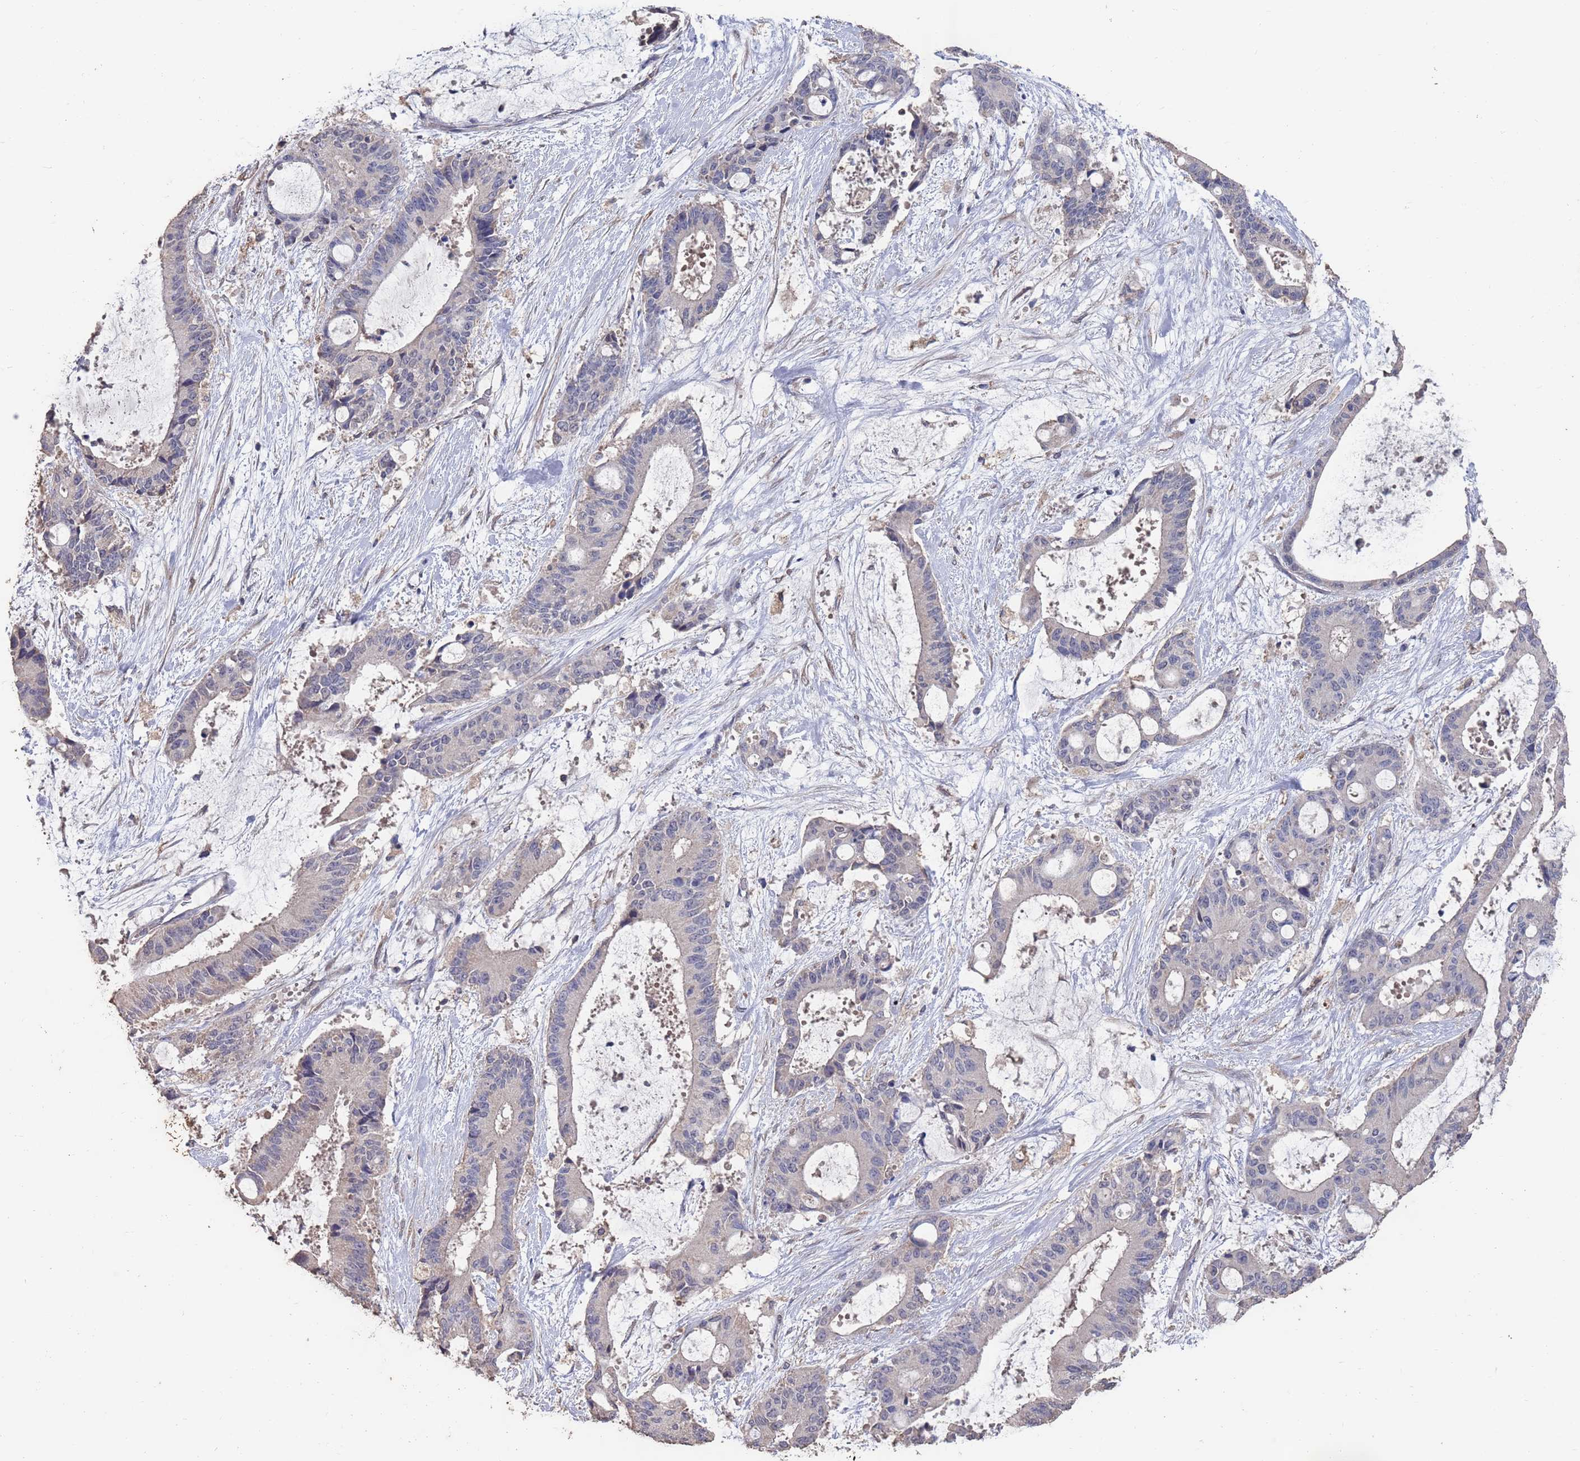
{"staining": {"intensity": "negative", "quantity": "none", "location": "none"}, "tissue": "liver cancer", "cell_type": "Tumor cells", "image_type": "cancer", "snomed": [{"axis": "morphology", "description": "Normal tissue, NOS"}, {"axis": "morphology", "description": "Cholangiocarcinoma"}, {"axis": "topography", "description": "Liver"}, {"axis": "topography", "description": "Peripheral nerve tissue"}], "caption": "This is an immunohistochemistry histopathology image of human cholangiocarcinoma (liver). There is no expression in tumor cells.", "gene": "BTBD18", "patient": {"sex": "female", "age": 73}}